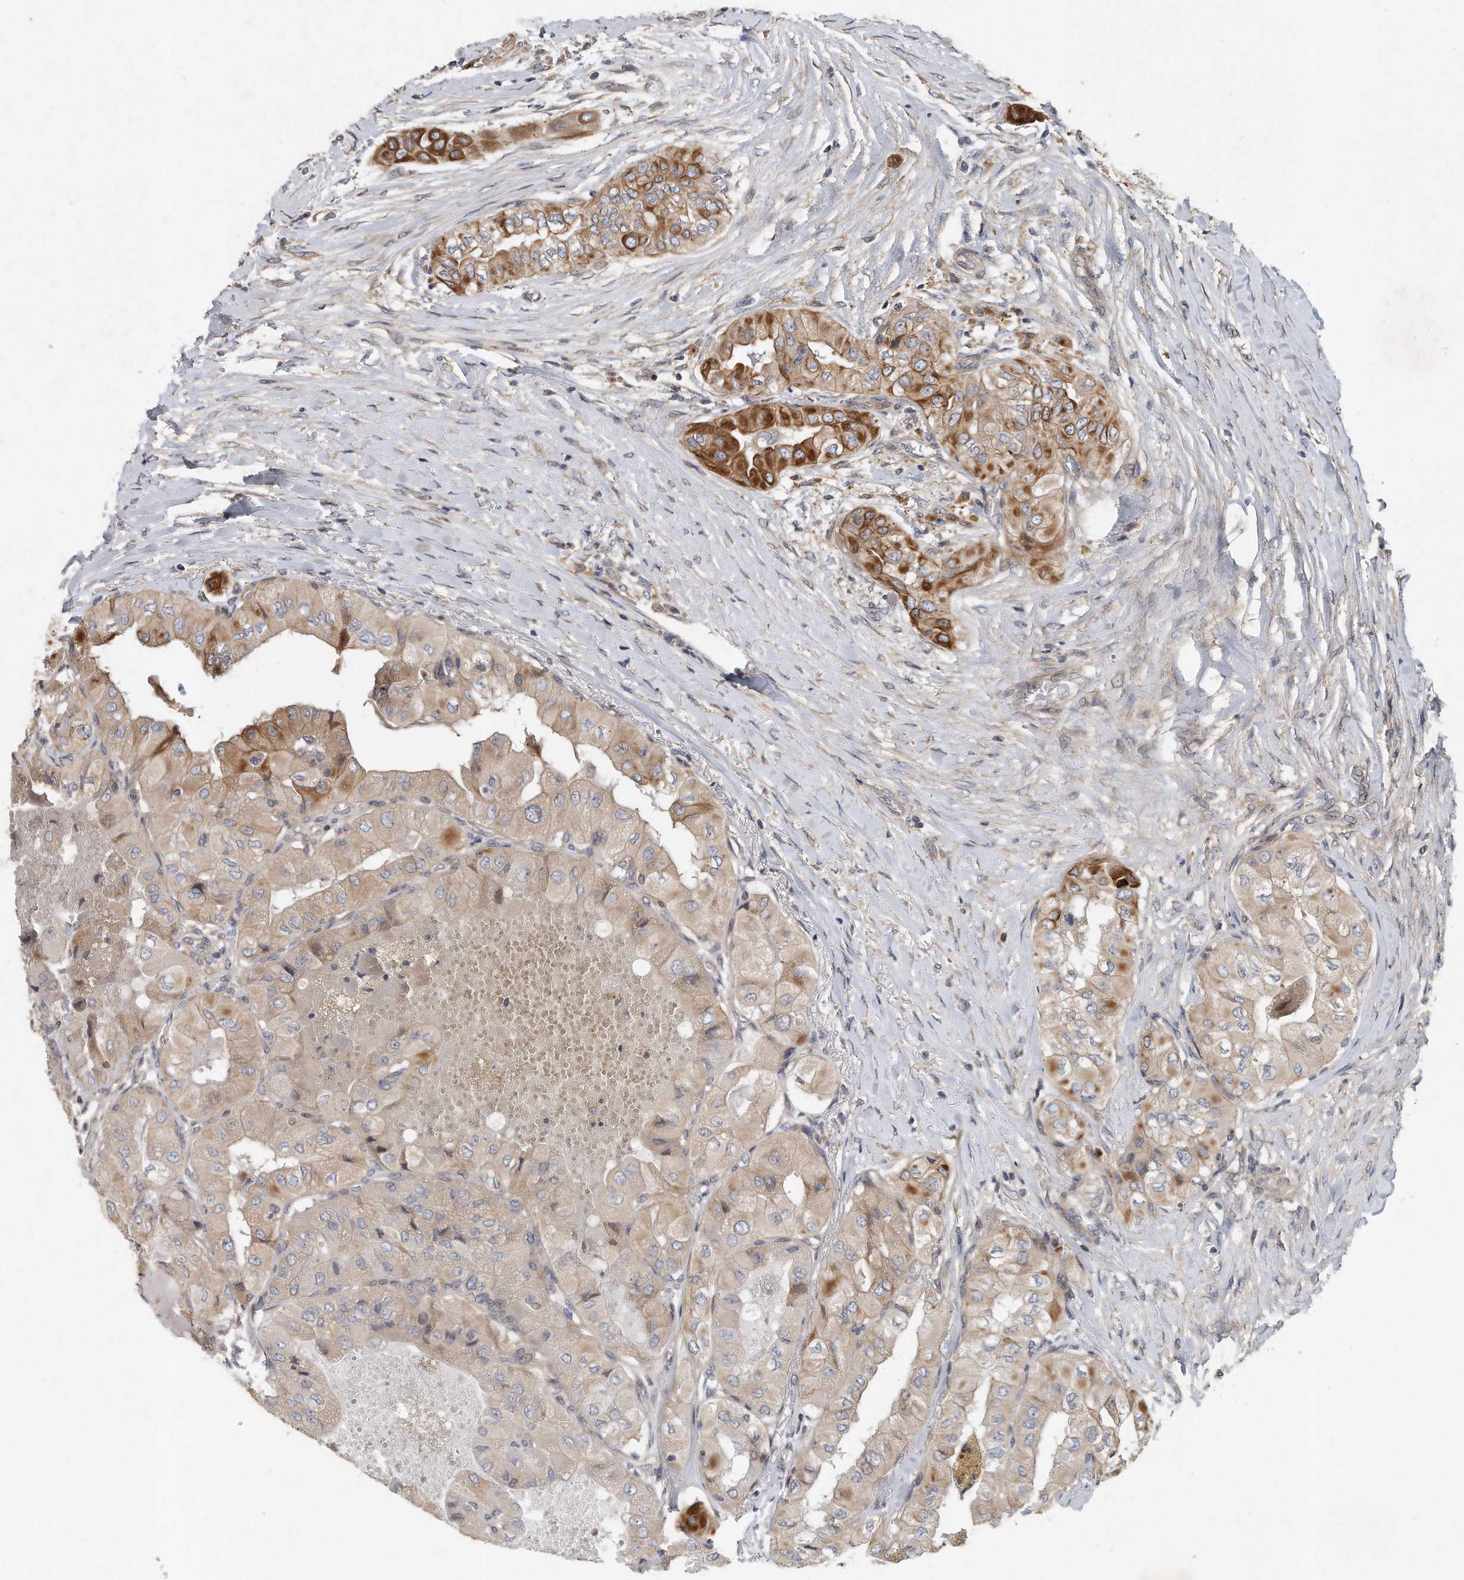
{"staining": {"intensity": "strong", "quantity": "<25%", "location": "cytoplasmic/membranous"}, "tissue": "thyroid cancer", "cell_type": "Tumor cells", "image_type": "cancer", "snomed": [{"axis": "morphology", "description": "Papillary adenocarcinoma, NOS"}, {"axis": "topography", "description": "Thyroid gland"}], "caption": "Immunohistochemical staining of human papillary adenocarcinoma (thyroid) shows medium levels of strong cytoplasmic/membranous positivity in about <25% of tumor cells.", "gene": "PCDH8", "patient": {"sex": "female", "age": 59}}